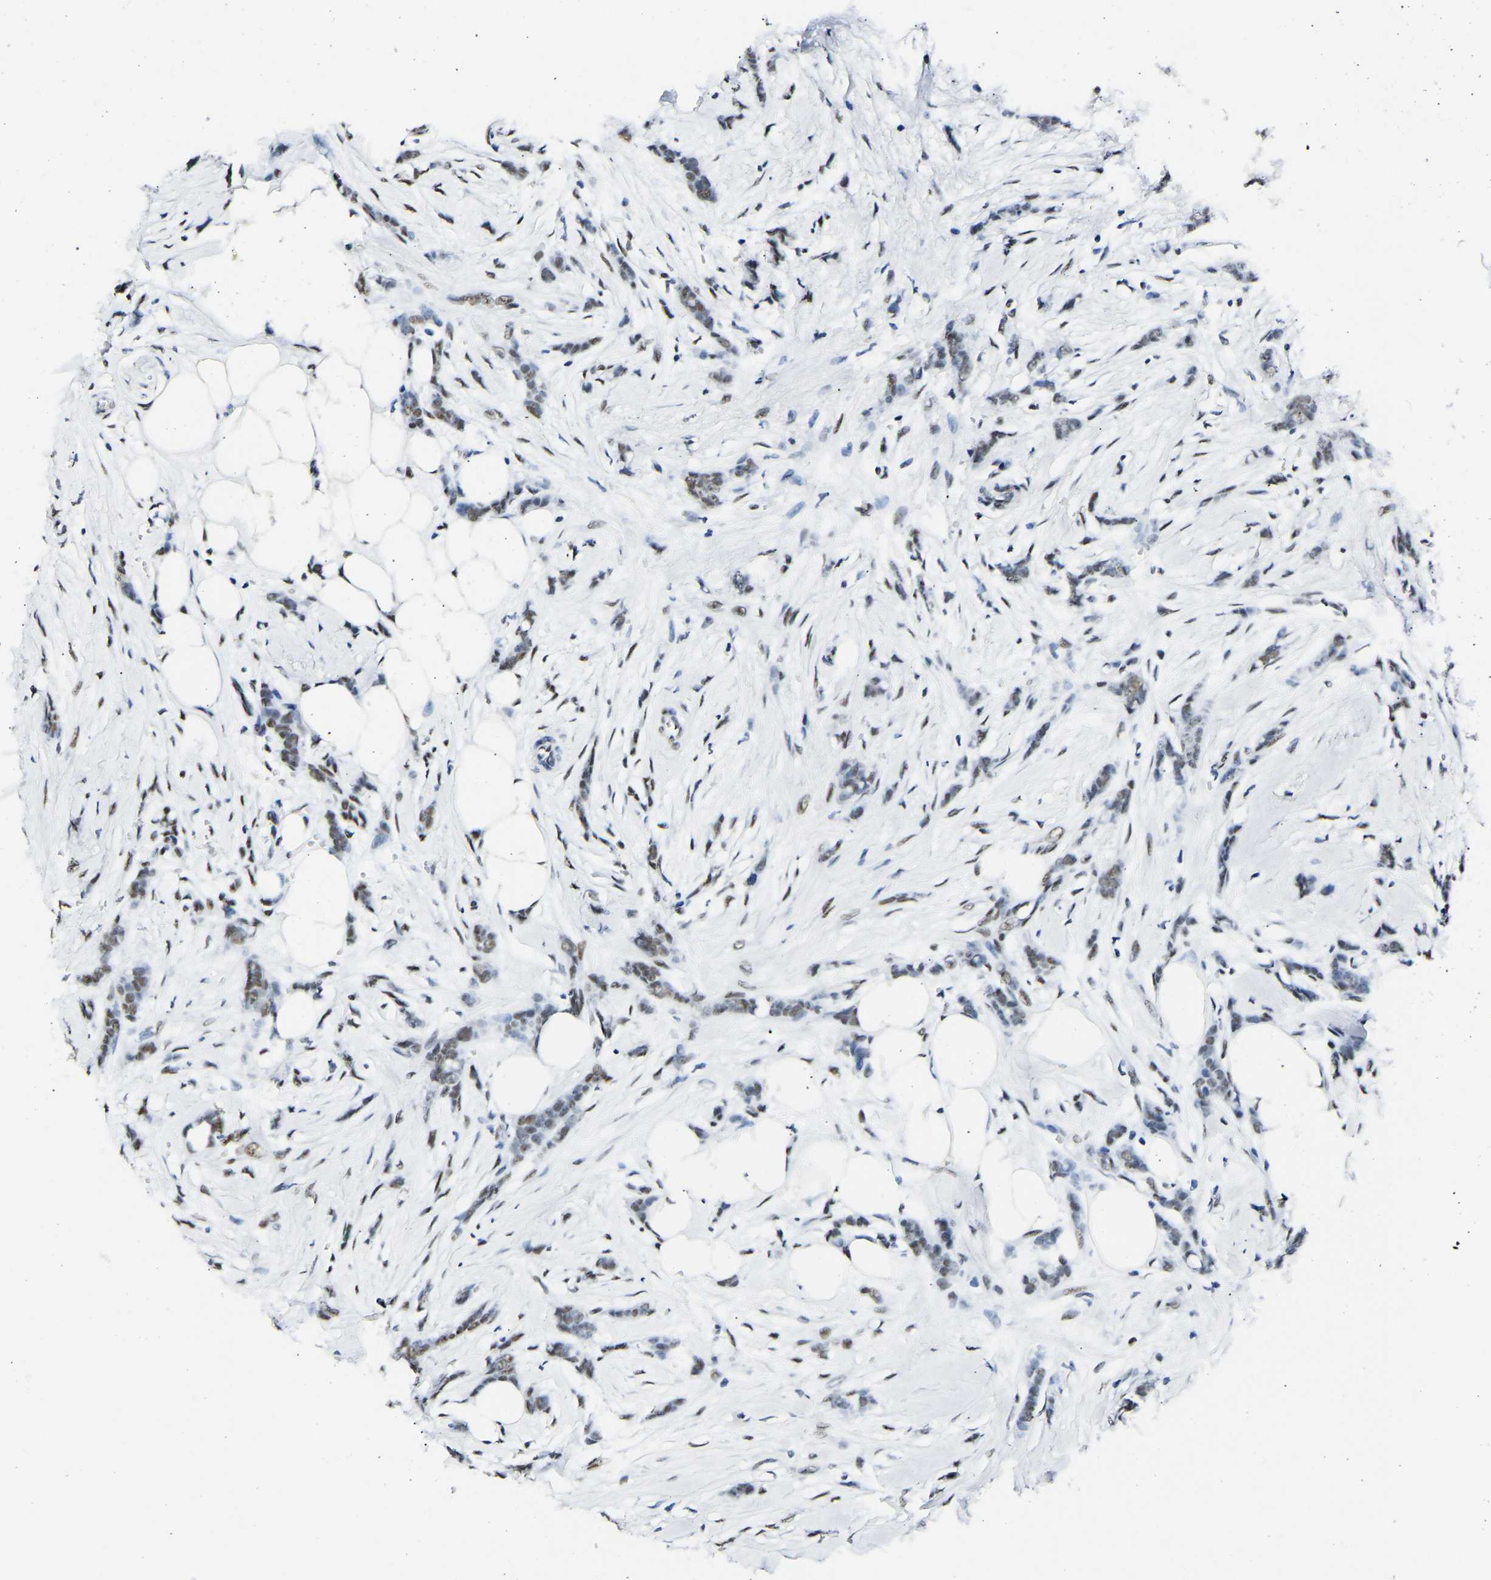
{"staining": {"intensity": "moderate", "quantity": ">75%", "location": "nuclear"}, "tissue": "breast cancer", "cell_type": "Tumor cells", "image_type": "cancer", "snomed": [{"axis": "morphology", "description": "Lobular carcinoma, in situ"}, {"axis": "morphology", "description": "Lobular carcinoma"}, {"axis": "topography", "description": "Breast"}], "caption": "A brown stain shows moderate nuclear expression of a protein in human breast cancer tumor cells. (DAB (3,3'-diaminobenzidine) = brown stain, brightfield microscopy at high magnification).", "gene": "SAFB", "patient": {"sex": "female", "age": 41}}